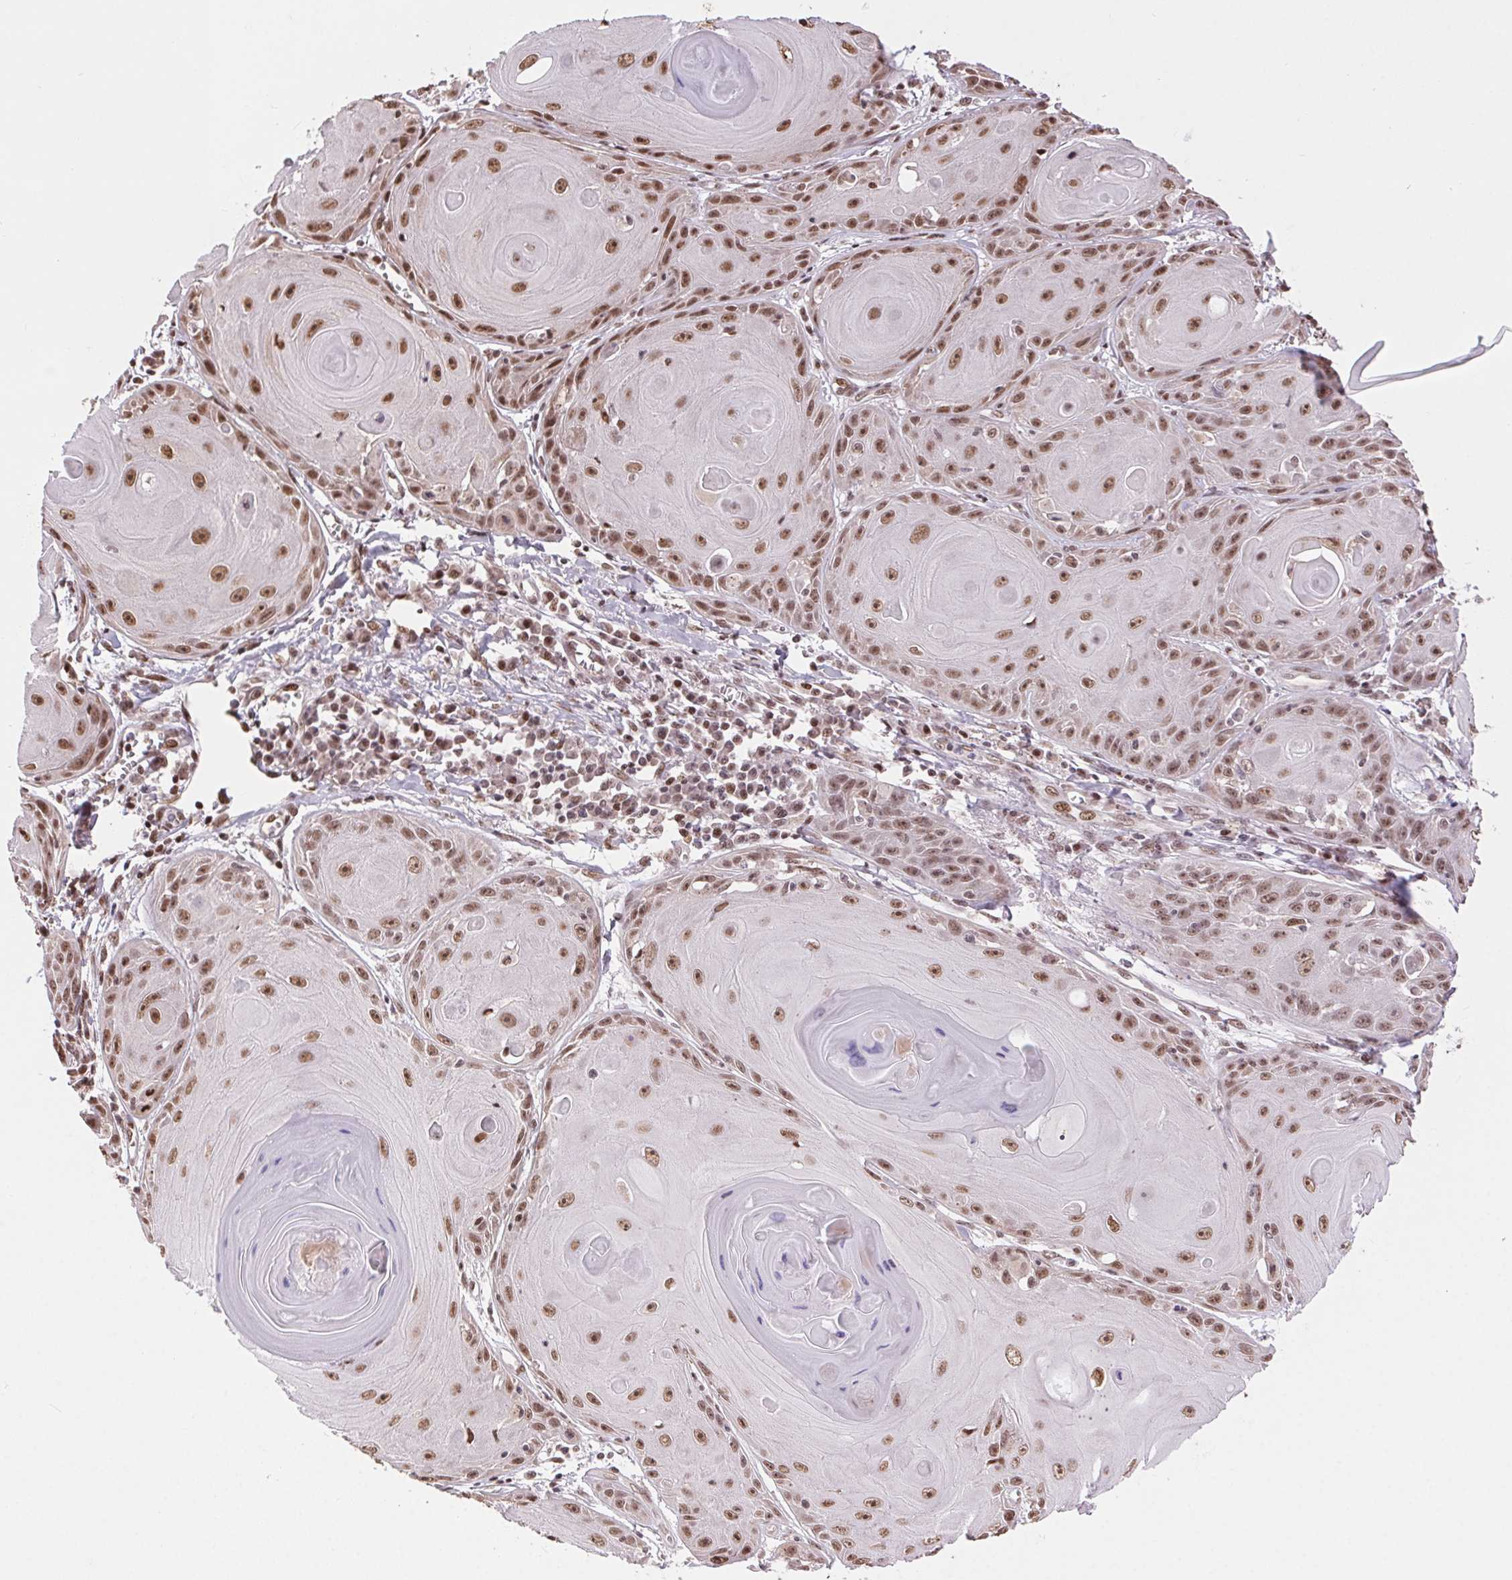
{"staining": {"intensity": "moderate", "quantity": ">75%", "location": "nuclear"}, "tissue": "skin cancer", "cell_type": "Tumor cells", "image_type": "cancer", "snomed": [{"axis": "morphology", "description": "Squamous cell carcinoma, NOS"}, {"axis": "topography", "description": "Skin"}, {"axis": "topography", "description": "Vulva"}], "caption": "A photomicrograph of human squamous cell carcinoma (skin) stained for a protein shows moderate nuclear brown staining in tumor cells.", "gene": "RAD23A", "patient": {"sex": "female", "age": 85}}